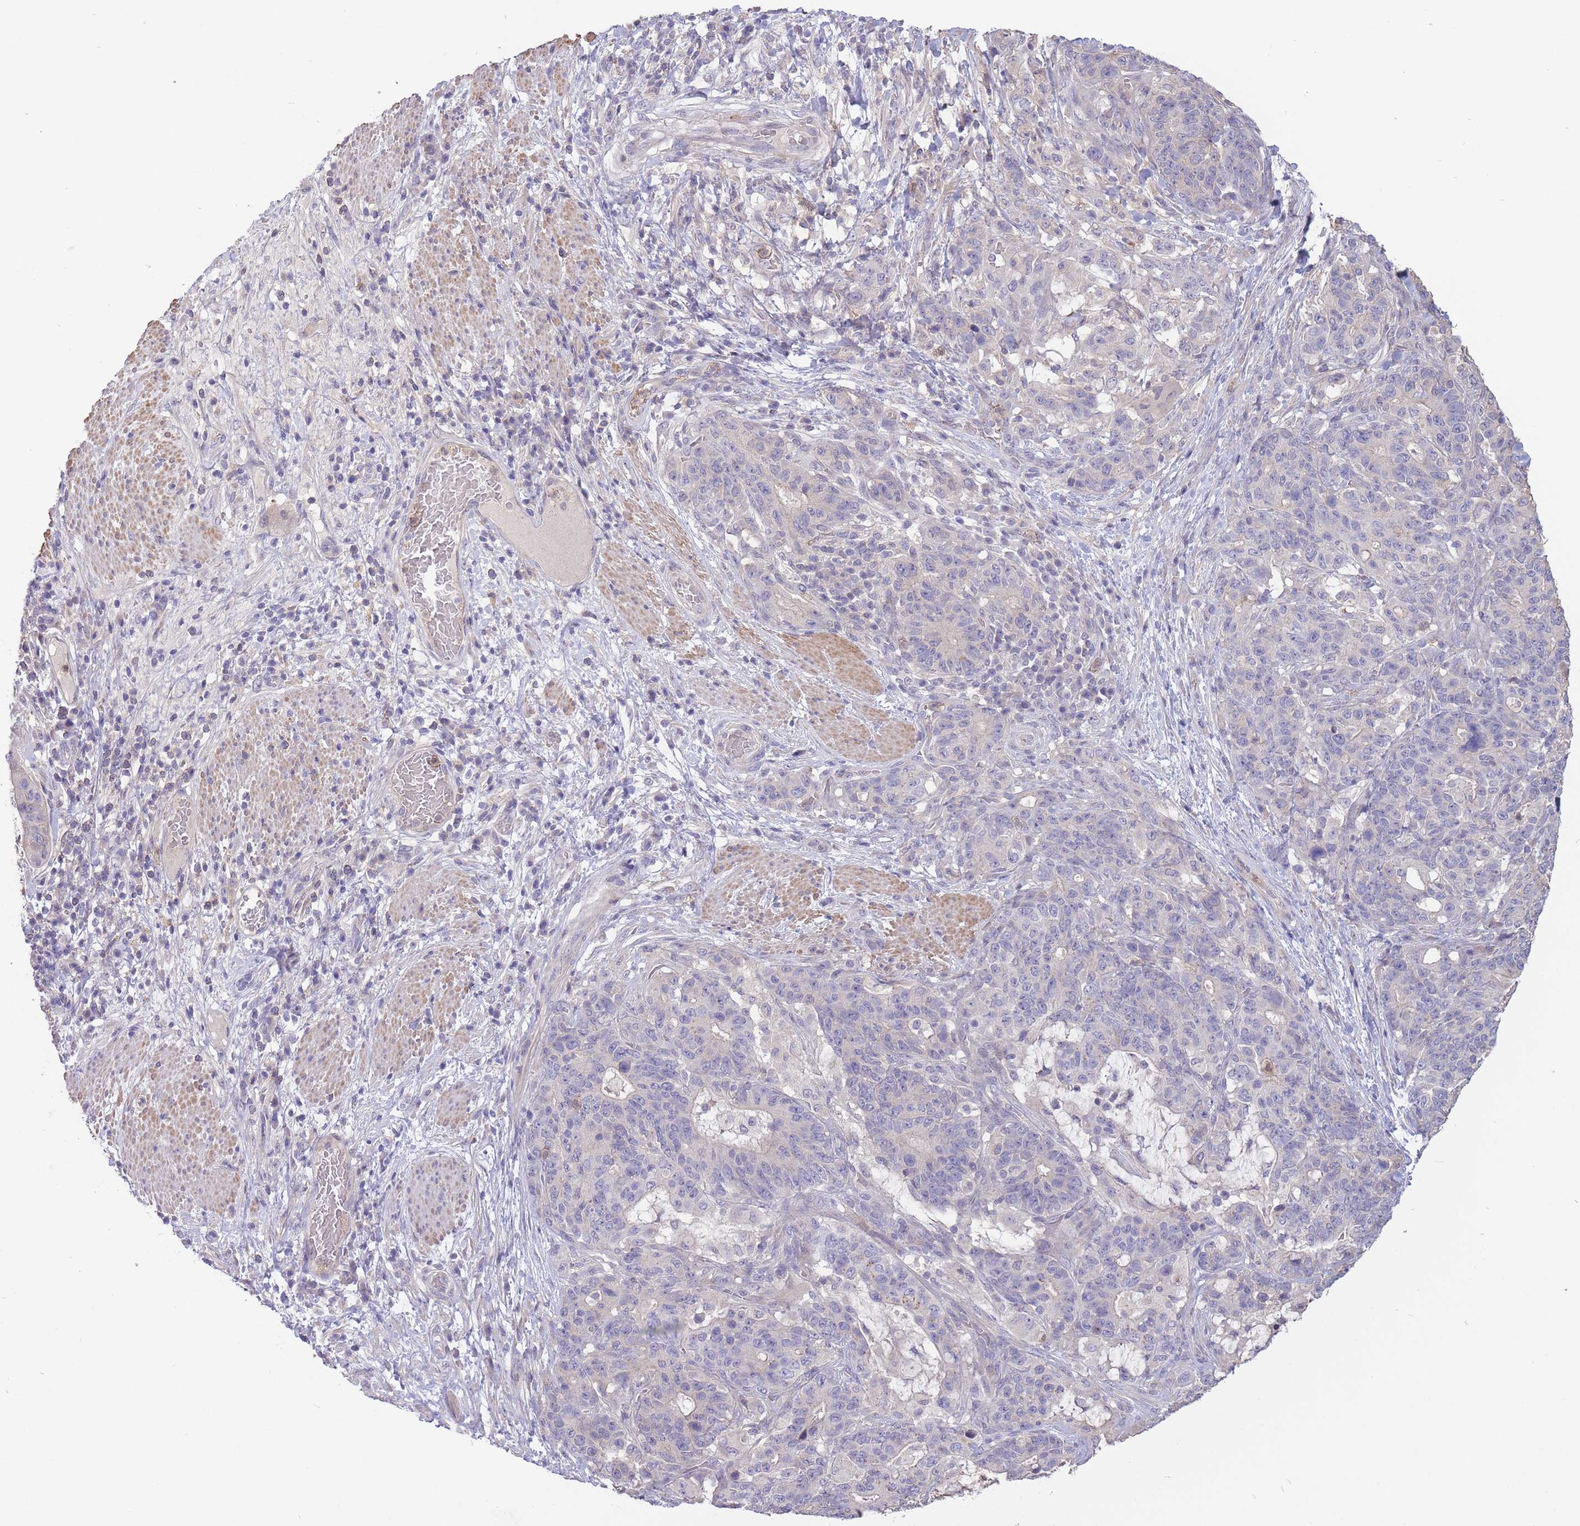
{"staining": {"intensity": "negative", "quantity": "none", "location": "none"}, "tissue": "stomach cancer", "cell_type": "Tumor cells", "image_type": "cancer", "snomed": [{"axis": "morphology", "description": "Normal tissue, NOS"}, {"axis": "morphology", "description": "Adenocarcinoma, NOS"}, {"axis": "topography", "description": "Stomach"}], "caption": "Immunohistochemistry of stomach cancer (adenocarcinoma) shows no expression in tumor cells.", "gene": "ZNF304", "patient": {"sex": "female", "age": 64}}